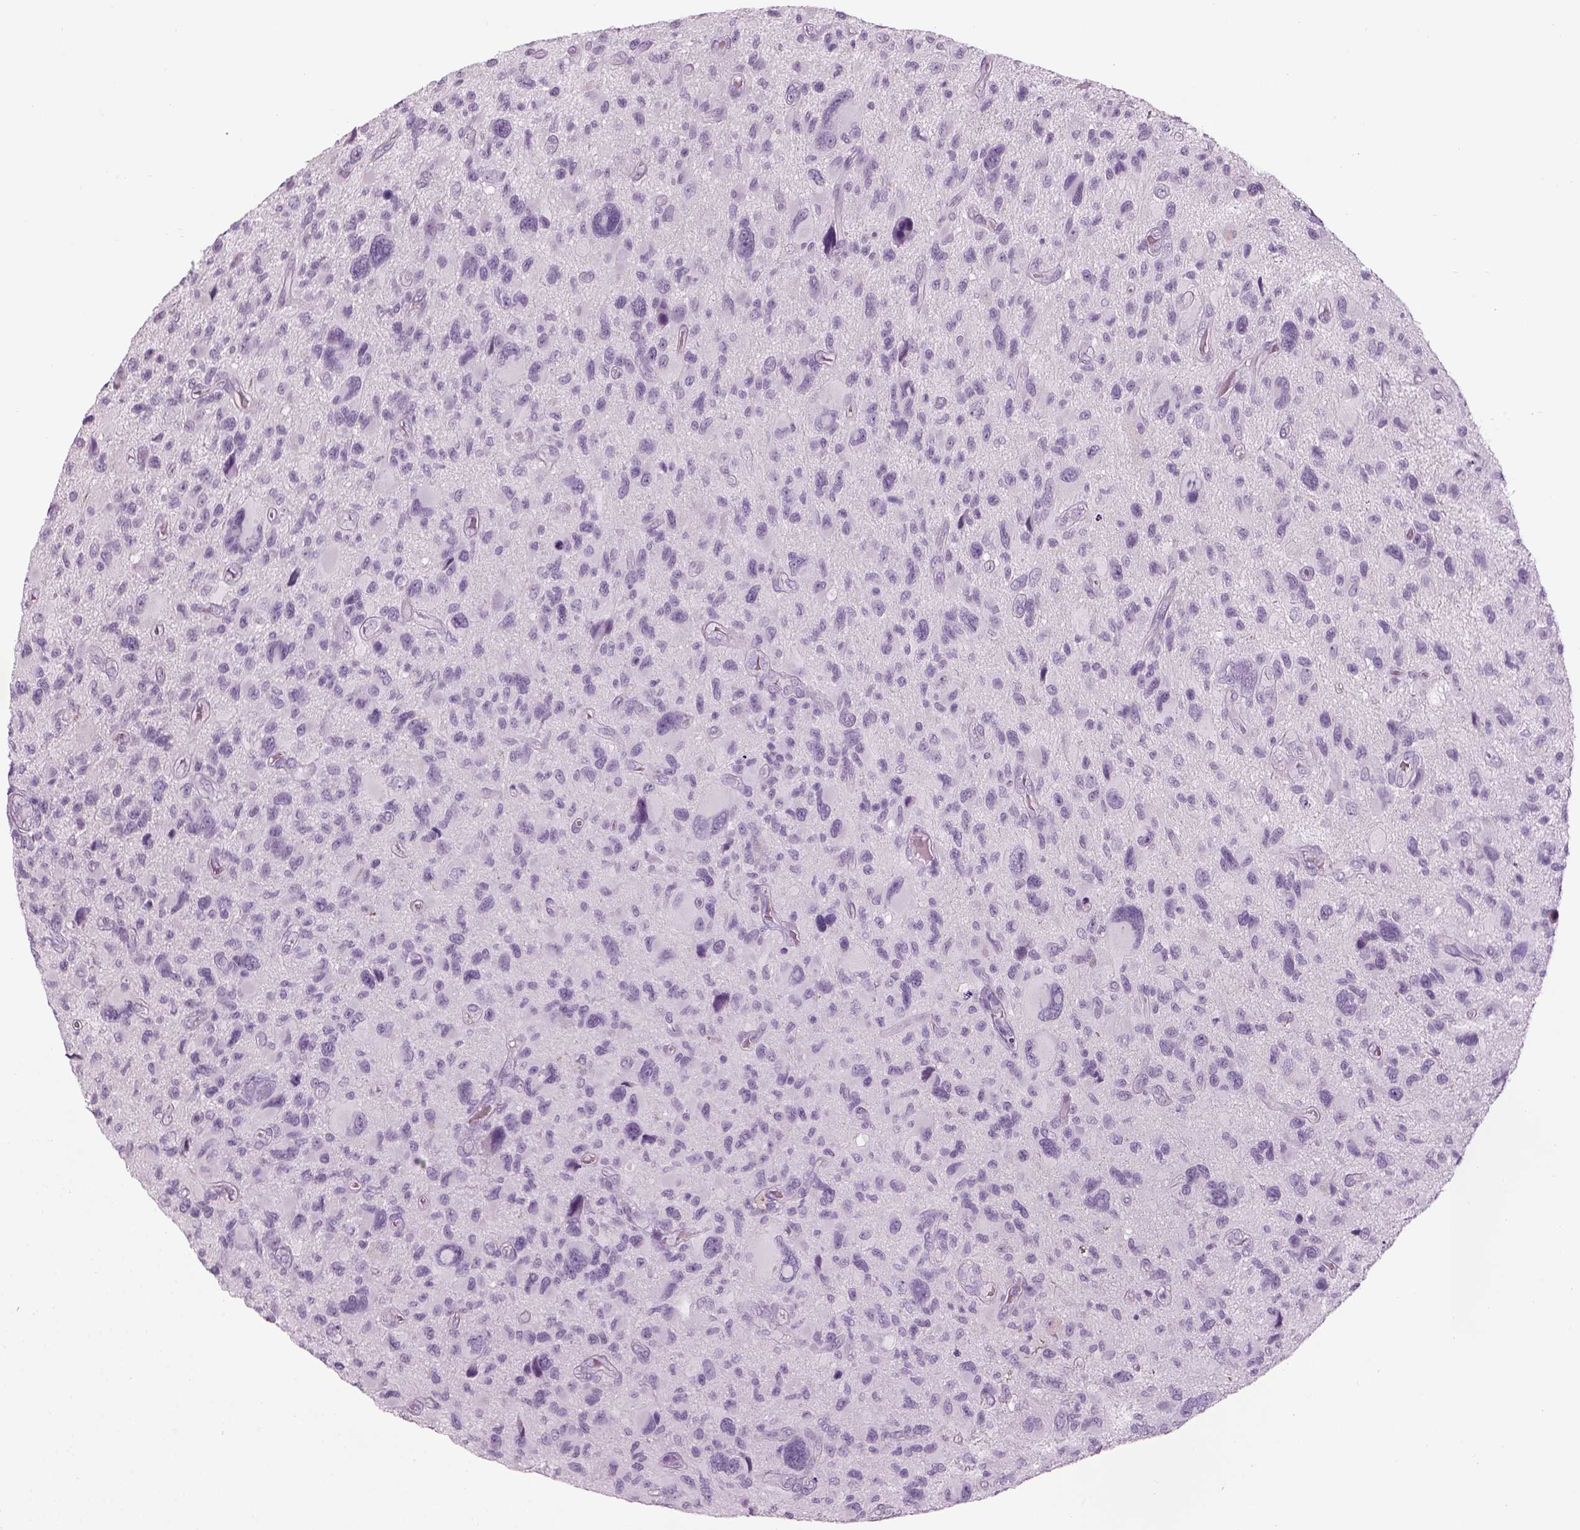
{"staining": {"intensity": "negative", "quantity": "none", "location": "none"}, "tissue": "glioma", "cell_type": "Tumor cells", "image_type": "cancer", "snomed": [{"axis": "morphology", "description": "Glioma, malignant, NOS"}, {"axis": "morphology", "description": "Glioma, malignant, High grade"}, {"axis": "topography", "description": "Brain"}], "caption": "Human malignant high-grade glioma stained for a protein using immunohistochemistry displays no positivity in tumor cells.", "gene": "SAG", "patient": {"sex": "female", "age": 71}}